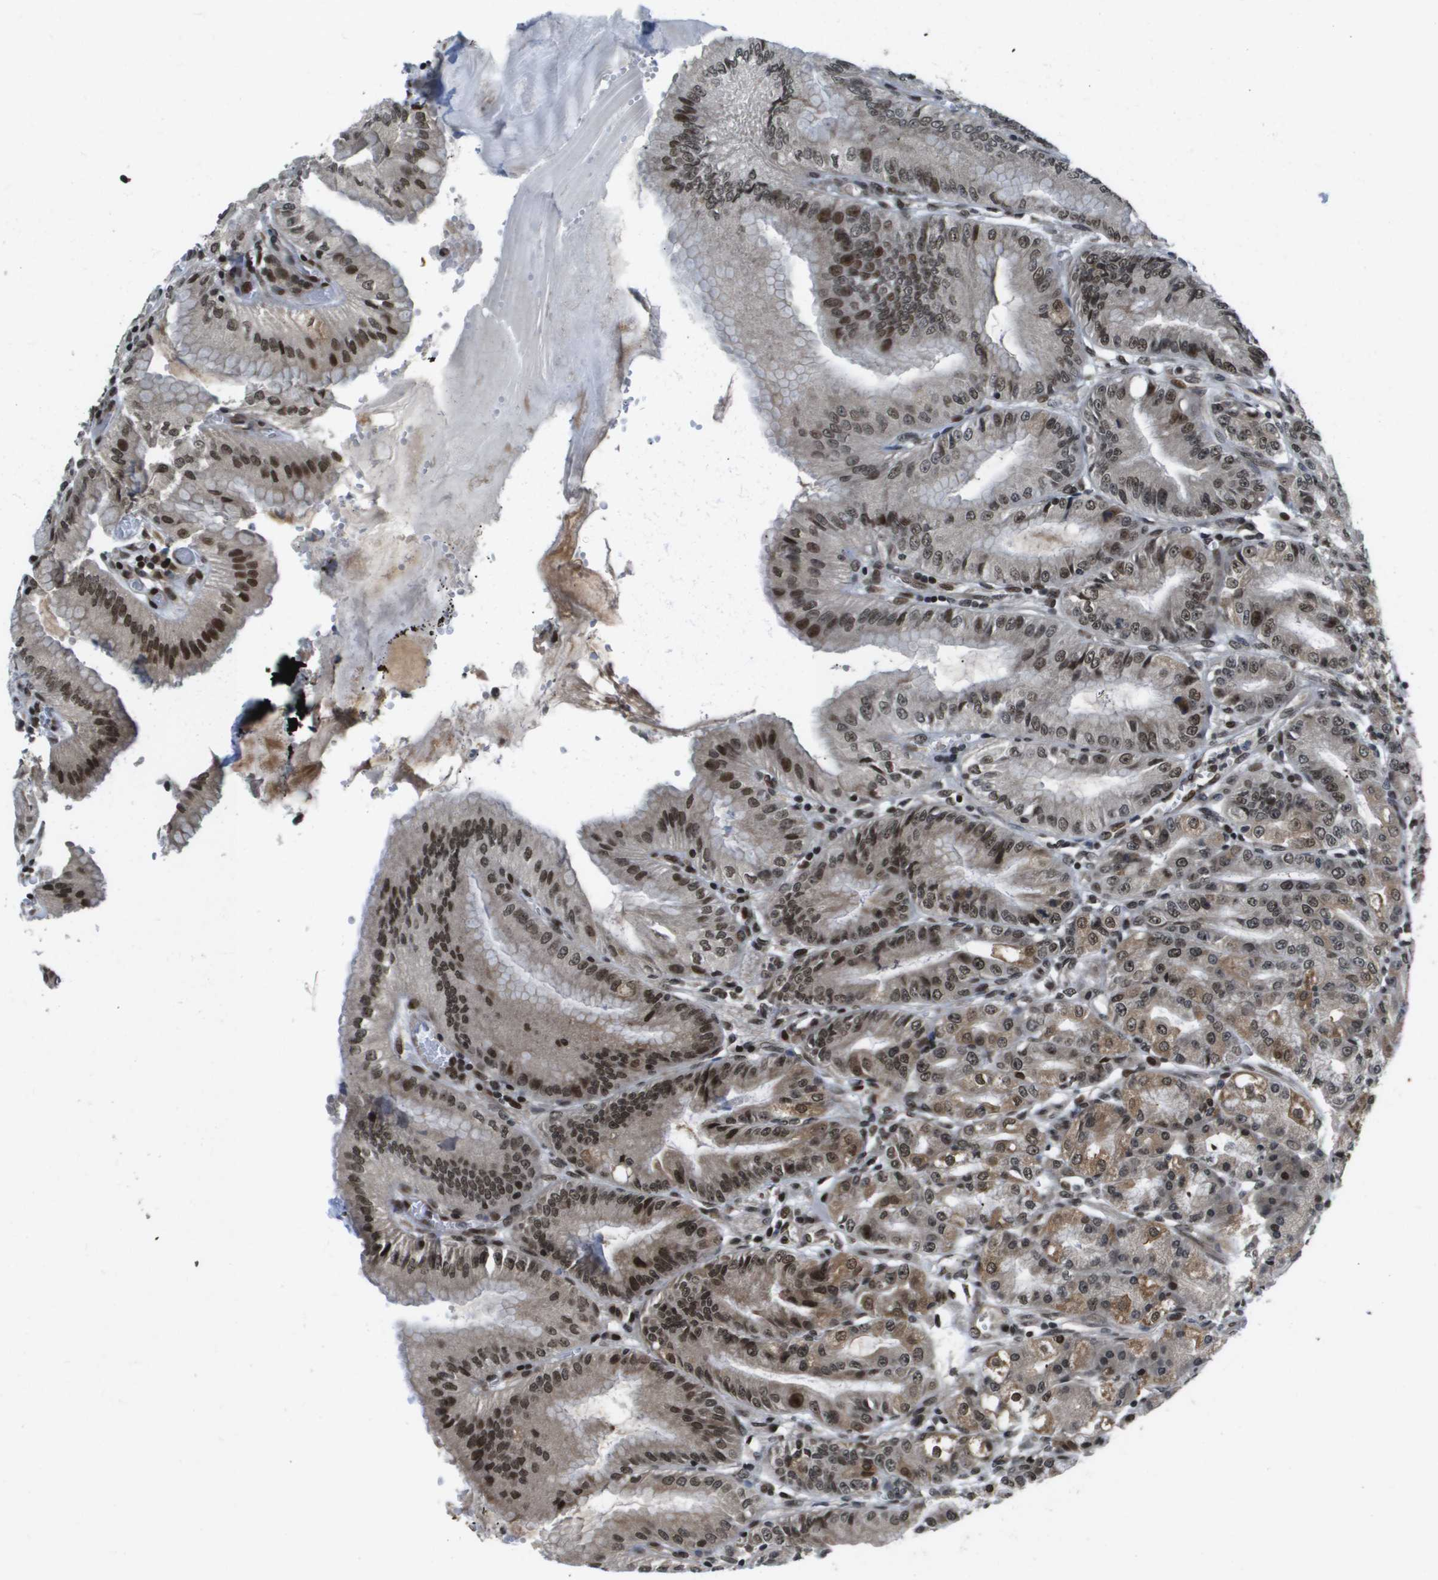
{"staining": {"intensity": "strong", "quantity": ">75%", "location": "cytoplasmic/membranous,nuclear"}, "tissue": "stomach", "cell_type": "Glandular cells", "image_type": "normal", "snomed": [{"axis": "morphology", "description": "Normal tissue, NOS"}, {"axis": "topography", "description": "Stomach, lower"}], "caption": "Unremarkable stomach was stained to show a protein in brown. There is high levels of strong cytoplasmic/membranous,nuclear staining in approximately >75% of glandular cells.", "gene": "RECQL4", "patient": {"sex": "male", "age": 71}}